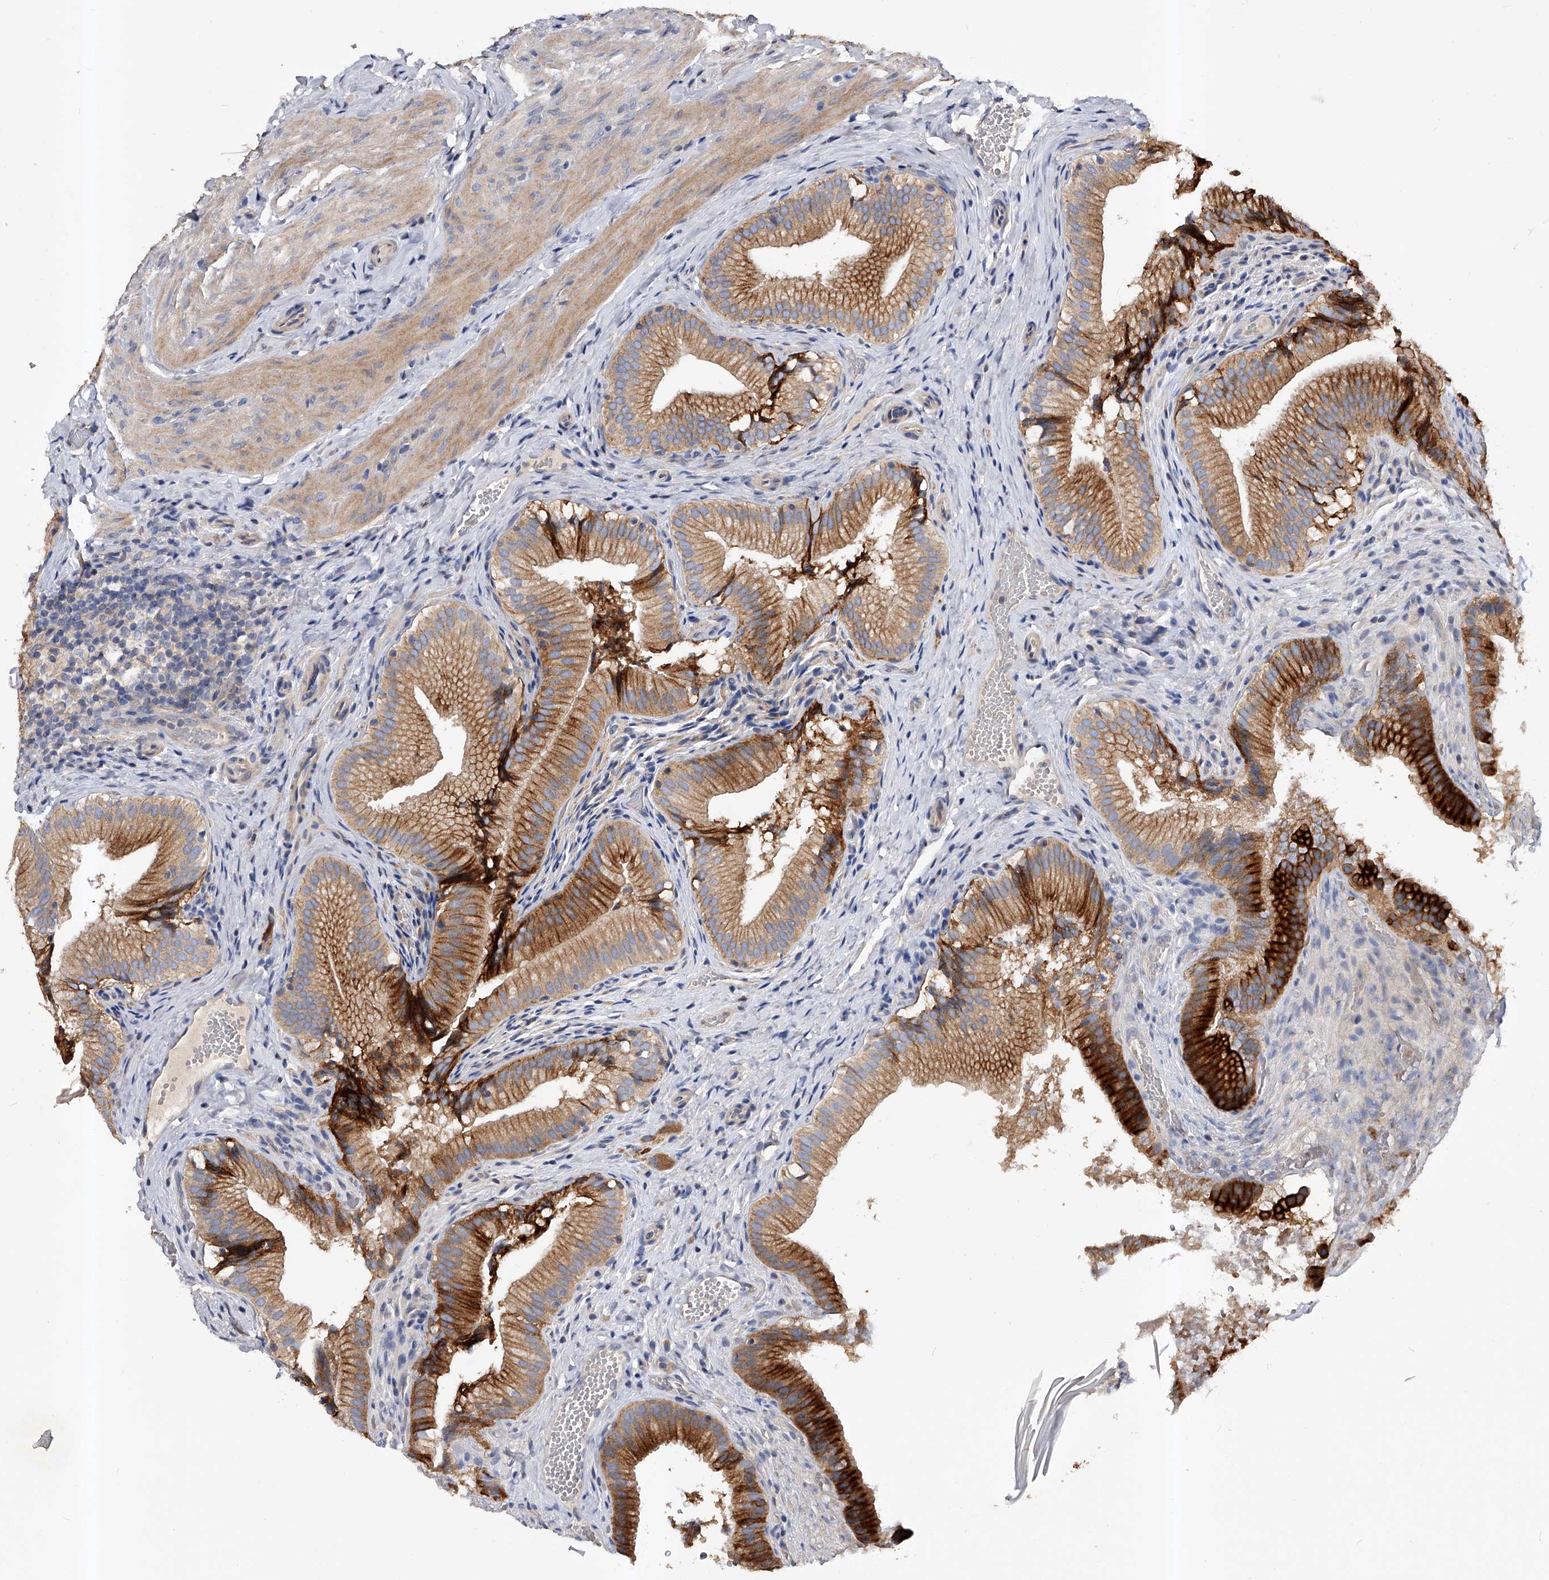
{"staining": {"intensity": "strong", "quantity": "25%-75%", "location": "cytoplasmic/membranous"}, "tissue": "gallbladder", "cell_type": "Glandular cells", "image_type": "normal", "snomed": [{"axis": "morphology", "description": "Normal tissue, NOS"}, {"axis": "topography", "description": "Gallbladder"}], "caption": "Gallbladder stained with immunohistochemistry (IHC) displays strong cytoplasmic/membranous staining in about 25%-75% of glandular cells. Immunohistochemistry (ihc) stains the protein in brown and the nuclei are stained blue.", "gene": "ARL4C", "patient": {"sex": "female", "age": 30}}